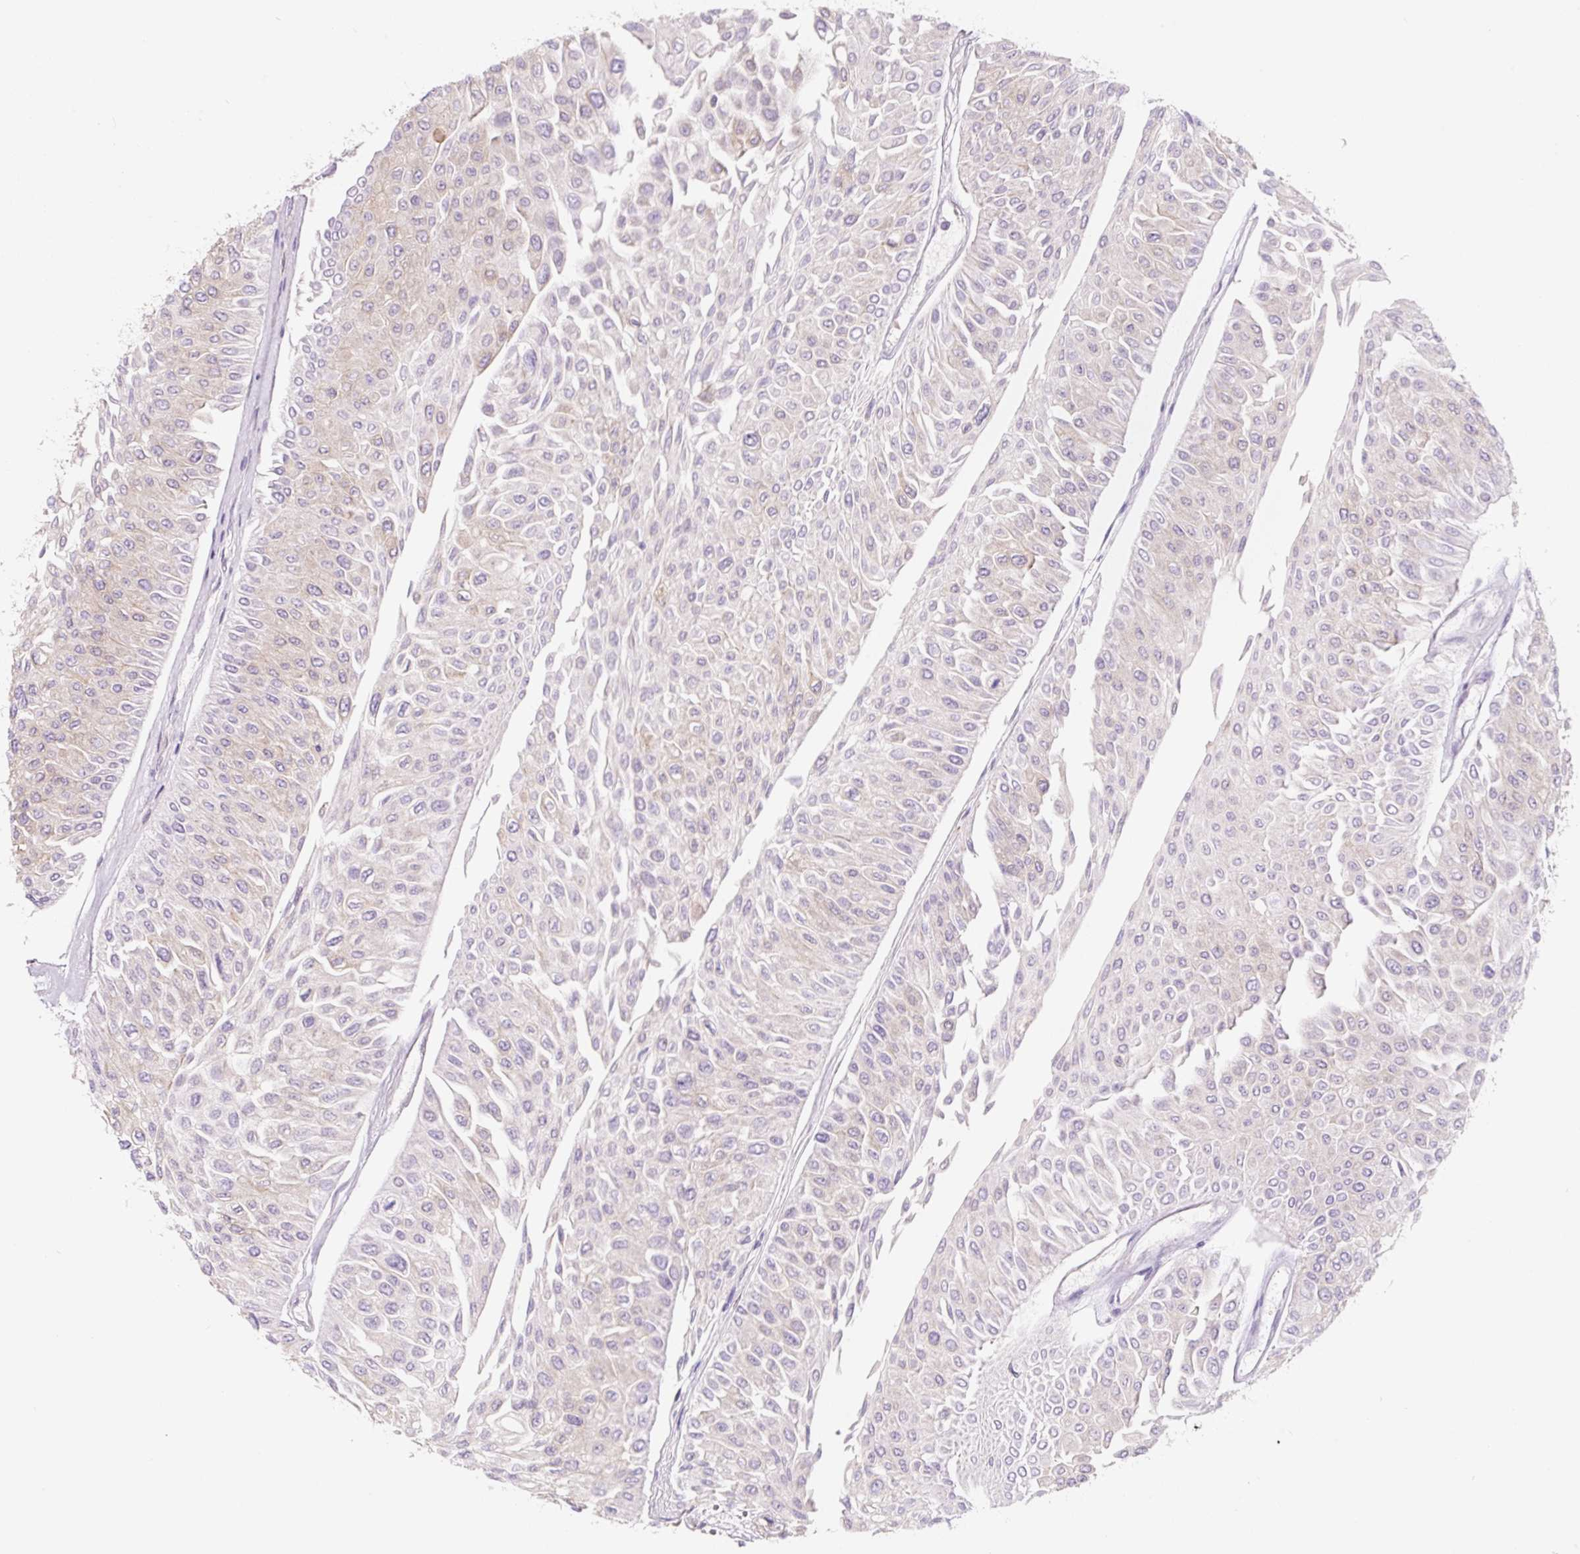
{"staining": {"intensity": "negative", "quantity": "none", "location": "none"}, "tissue": "urothelial cancer", "cell_type": "Tumor cells", "image_type": "cancer", "snomed": [{"axis": "morphology", "description": "Urothelial carcinoma, Low grade"}, {"axis": "topography", "description": "Urinary bladder"}], "caption": "Low-grade urothelial carcinoma stained for a protein using immunohistochemistry (IHC) exhibits no staining tumor cells.", "gene": "ASRGL1", "patient": {"sex": "male", "age": 67}}